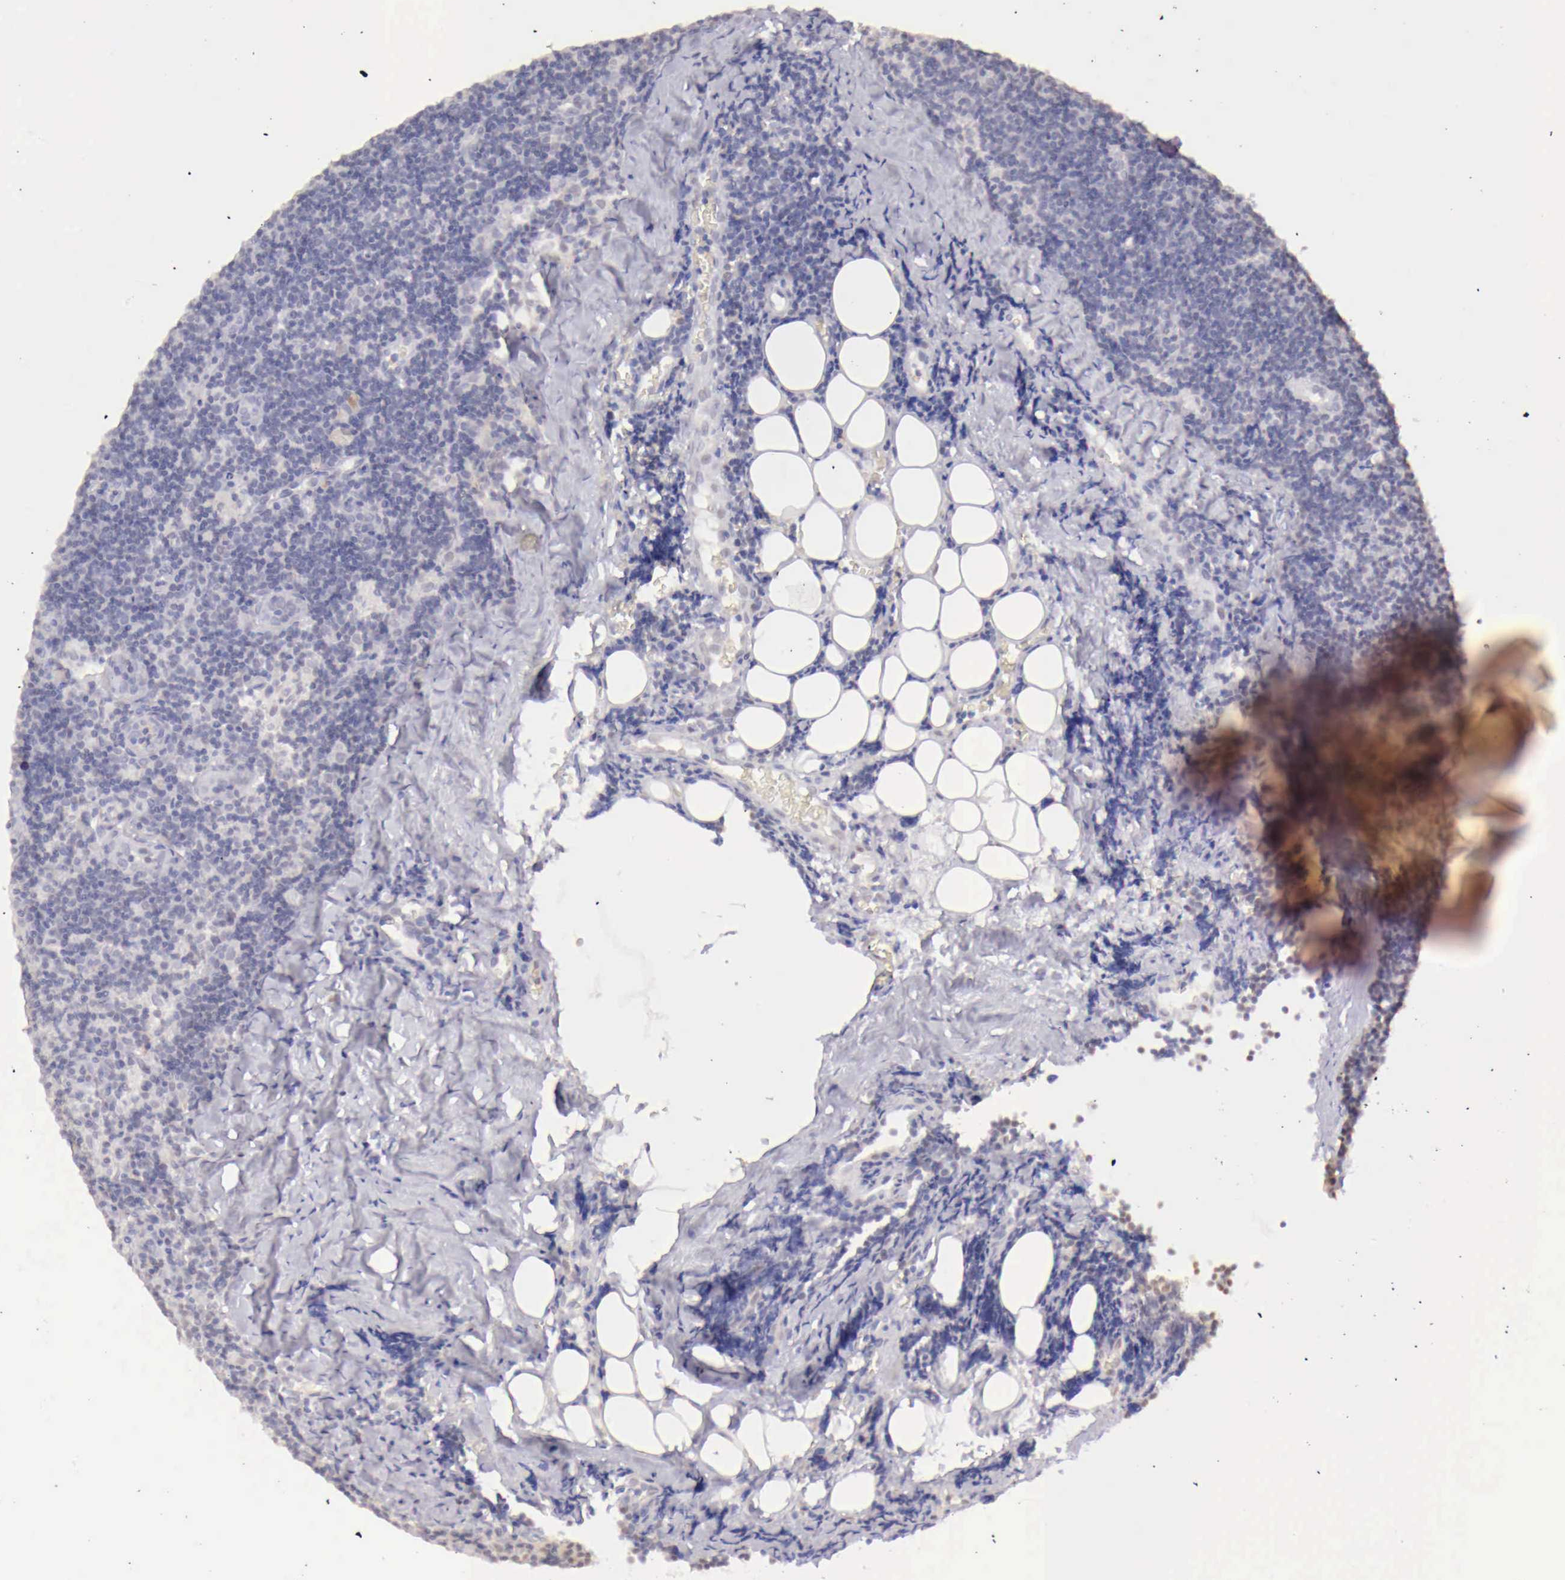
{"staining": {"intensity": "negative", "quantity": "none", "location": "none"}, "tissue": "lymphoma", "cell_type": "Tumor cells", "image_type": "cancer", "snomed": [{"axis": "morphology", "description": "Malignant lymphoma, non-Hodgkin's type, Low grade"}, {"axis": "topography", "description": "Lymph node"}], "caption": "DAB (3,3'-diaminobenzidine) immunohistochemical staining of lymphoma exhibits no significant expression in tumor cells.", "gene": "UBA1", "patient": {"sex": "male", "age": 57}}